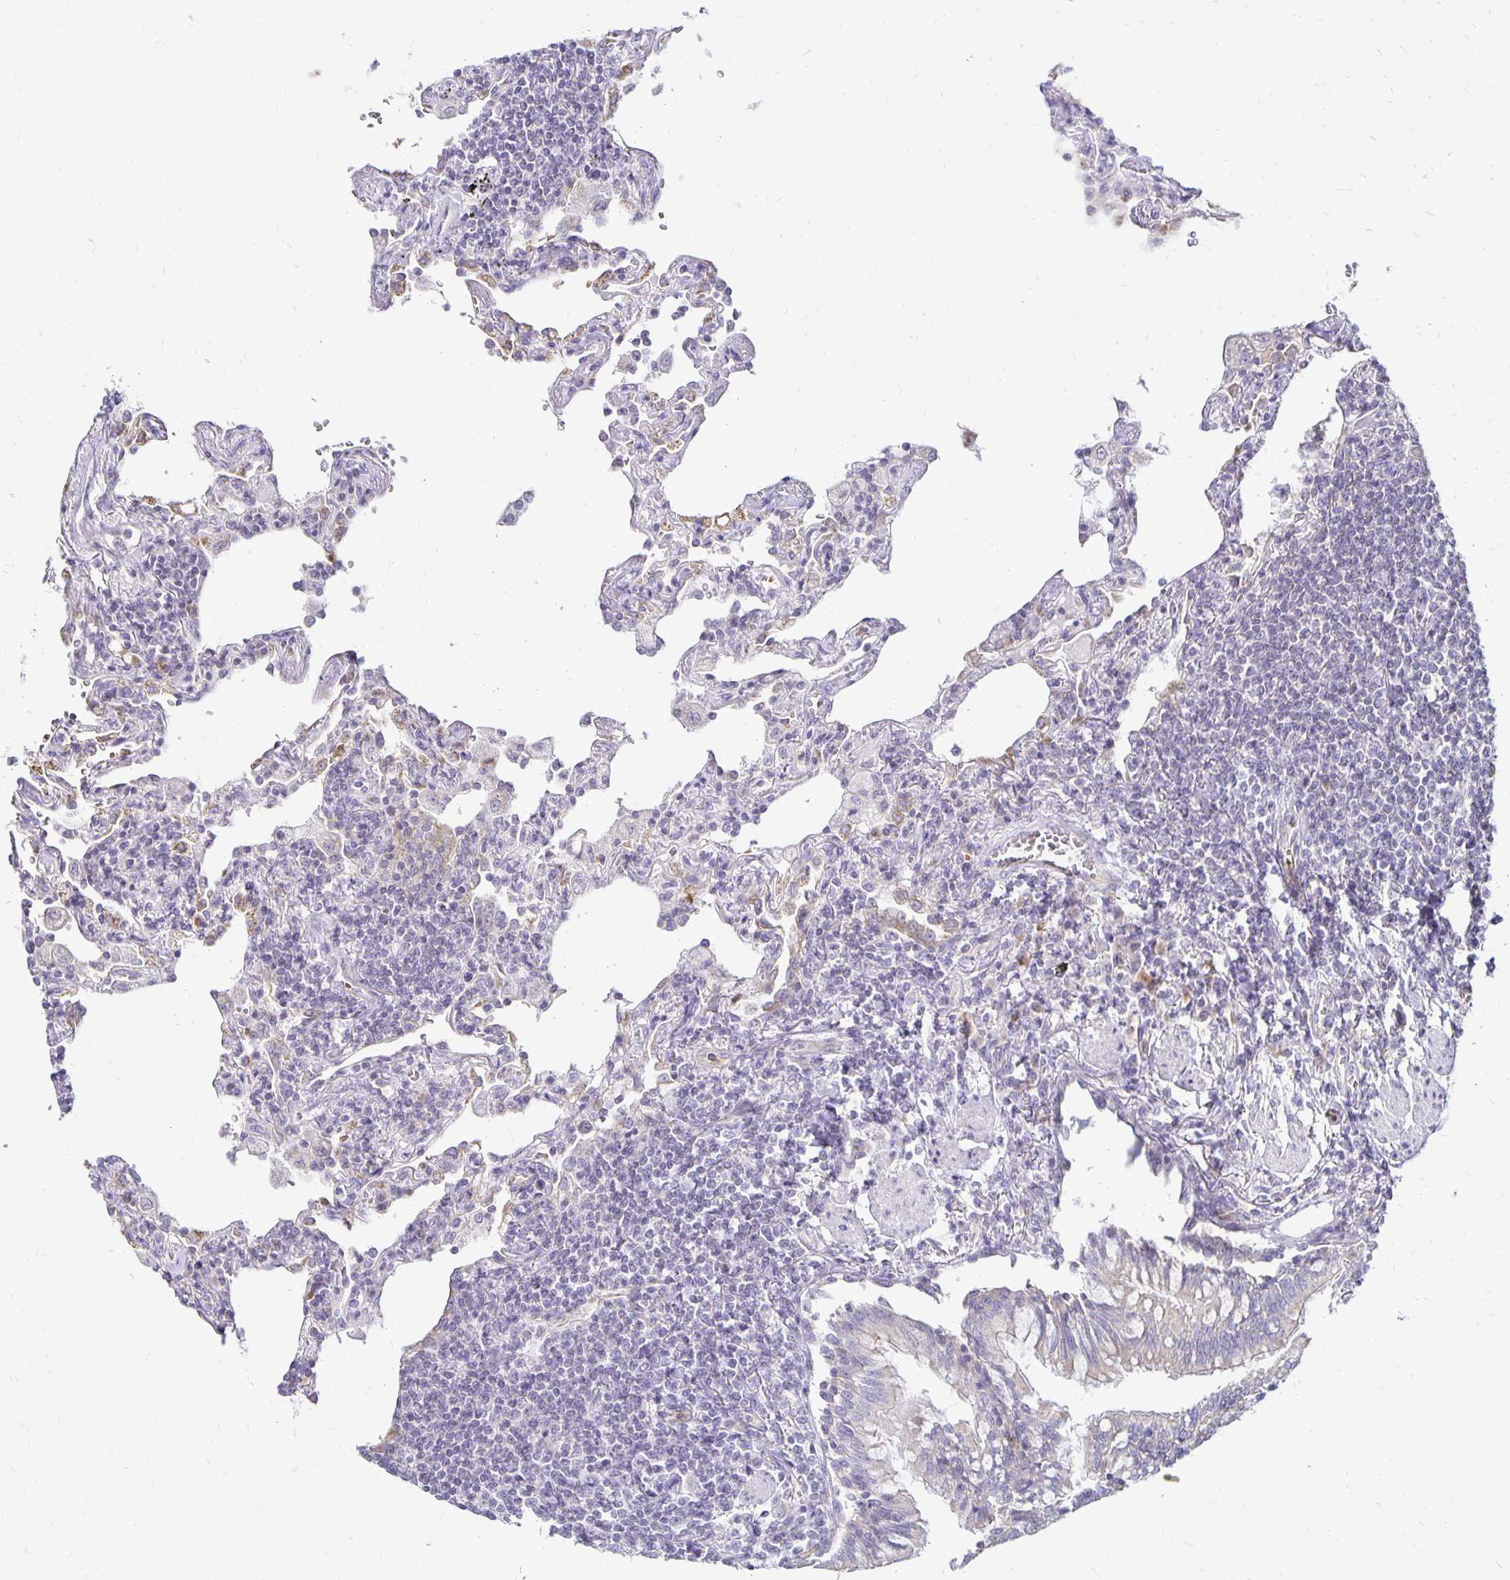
{"staining": {"intensity": "negative", "quantity": "none", "location": "none"}, "tissue": "lymphoma", "cell_type": "Tumor cells", "image_type": "cancer", "snomed": [{"axis": "morphology", "description": "Malignant lymphoma, non-Hodgkin's type, Low grade"}, {"axis": "topography", "description": "Lung"}], "caption": "Immunohistochemical staining of lymphoma shows no significant expression in tumor cells.", "gene": "FN3K", "patient": {"sex": "female", "age": 71}}